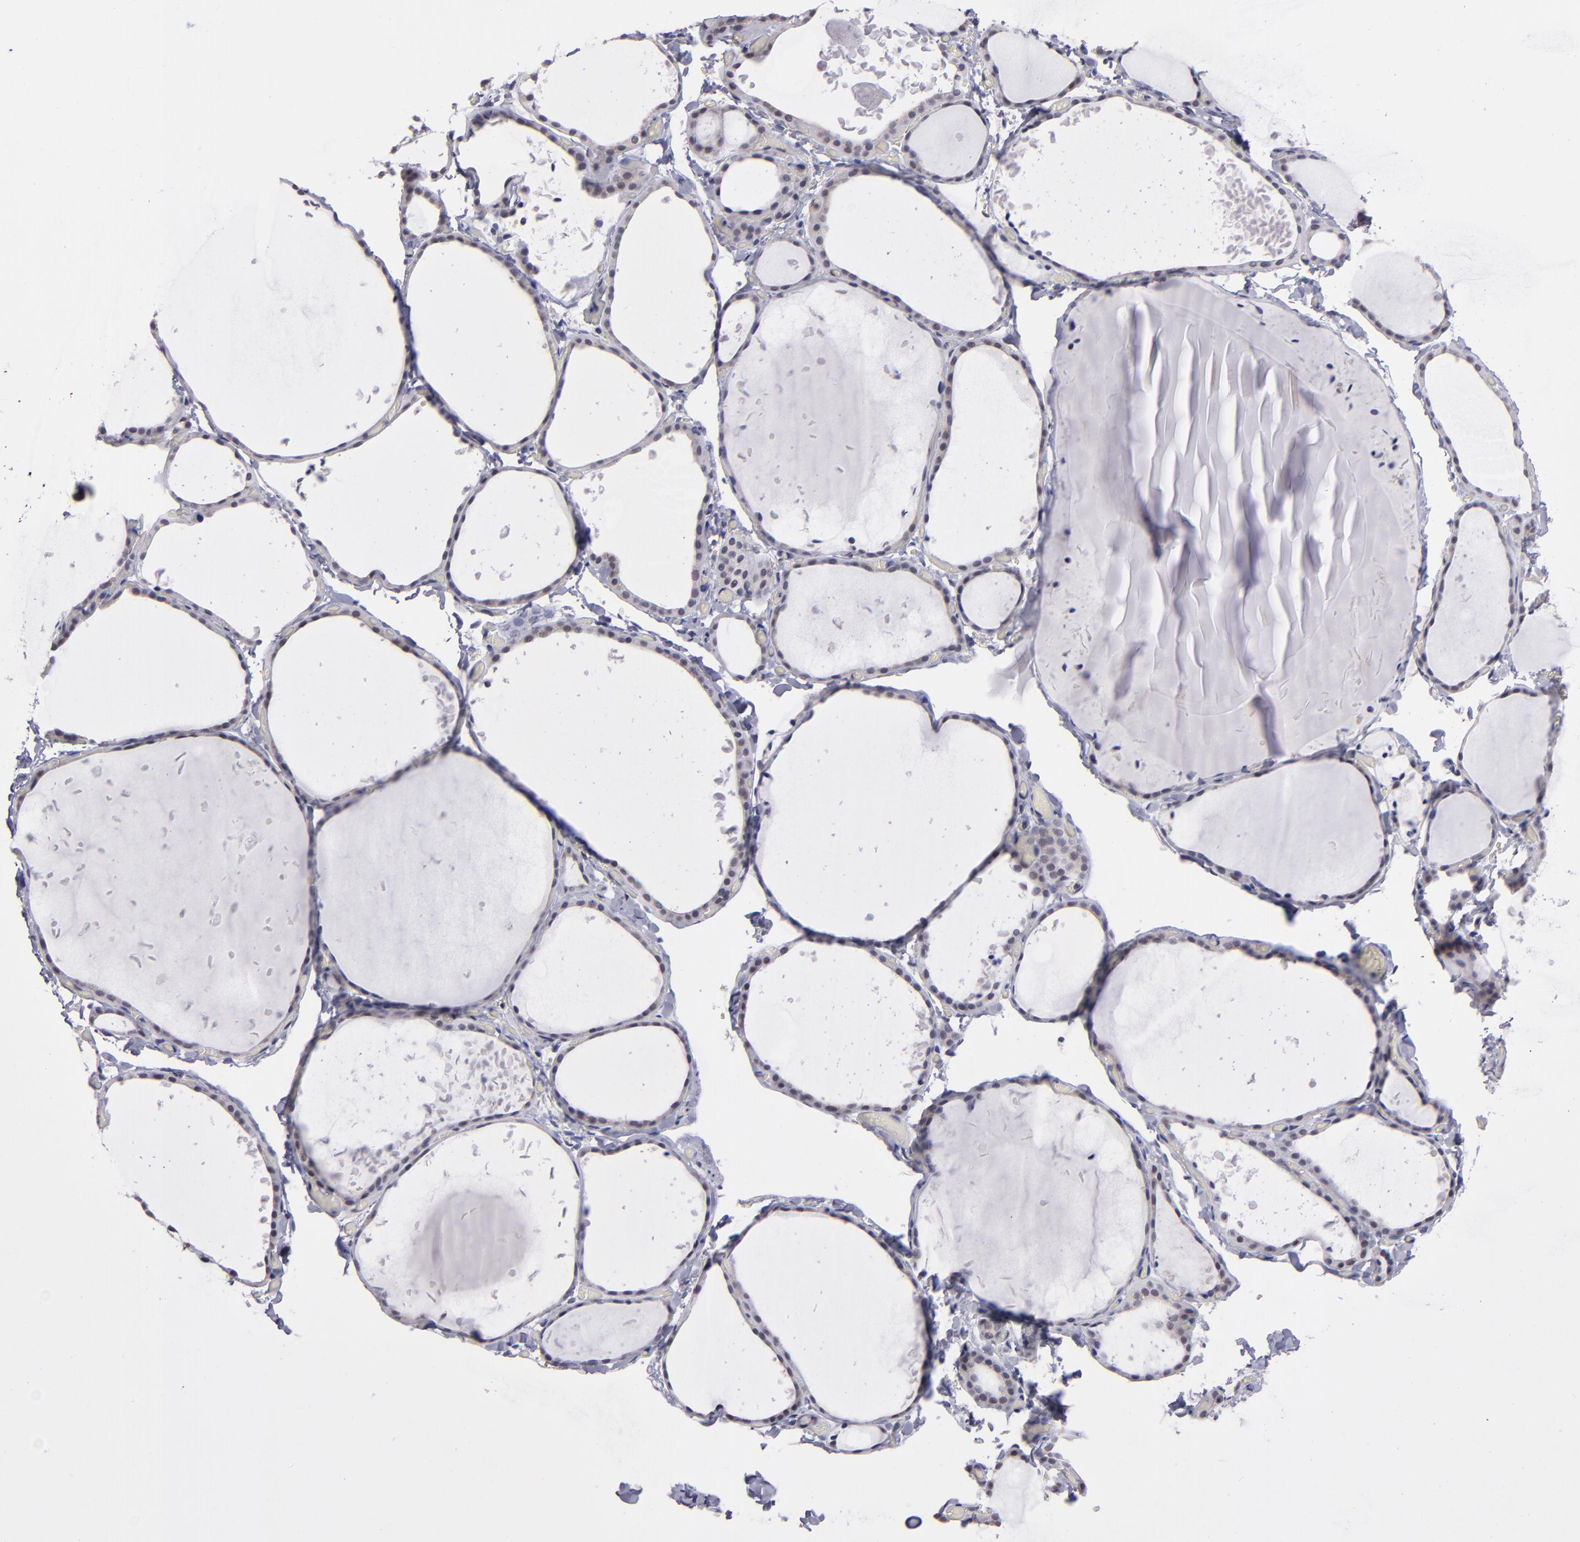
{"staining": {"intensity": "weak", "quantity": "<25%", "location": "cytoplasmic/membranous,nuclear"}, "tissue": "thyroid gland", "cell_type": "Glandular cells", "image_type": "normal", "snomed": [{"axis": "morphology", "description": "Normal tissue, NOS"}, {"axis": "topography", "description": "Thyroid gland"}], "caption": "The photomicrograph shows no staining of glandular cells in unremarkable thyroid gland. (DAB (3,3'-diaminobenzidine) immunohistochemistry with hematoxylin counter stain).", "gene": "OTUB2", "patient": {"sex": "female", "age": 22}}